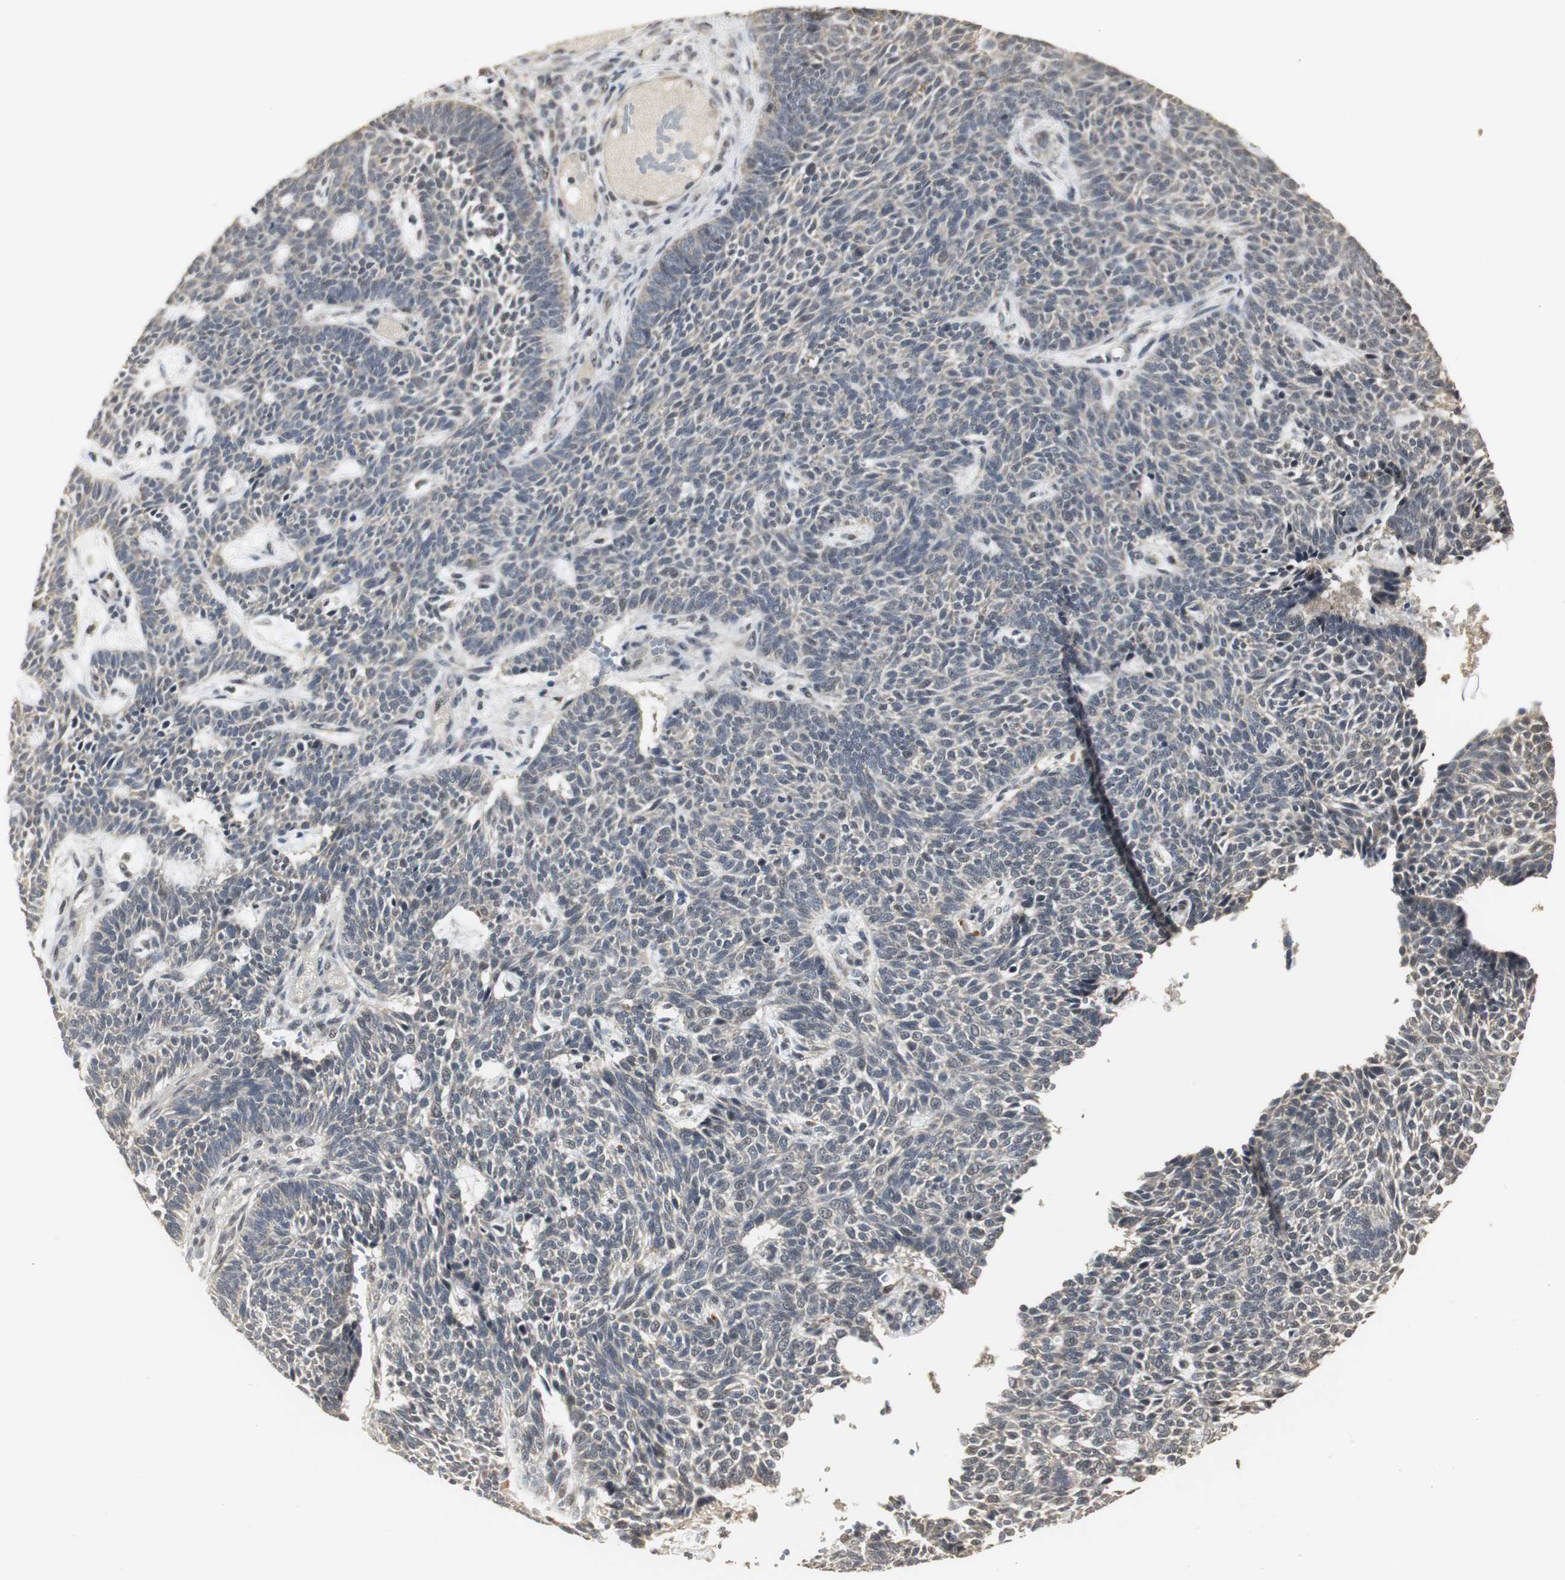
{"staining": {"intensity": "negative", "quantity": "none", "location": "none"}, "tissue": "skin cancer", "cell_type": "Tumor cells", "image_type": "cancer", "snomed": [{"axis": "morphology", "description": "Normal tissue, NOS"}, {"axis": "morphology", "description": "Basal cell carcinoma"}, {"axis": "topography", "description": "Skin"}], "caption": "Protein analysis of skin cancer shows no significant positivity in tumor cells.", "gene": "ELOA", "patient": {"sex": "male", "age": 87}}